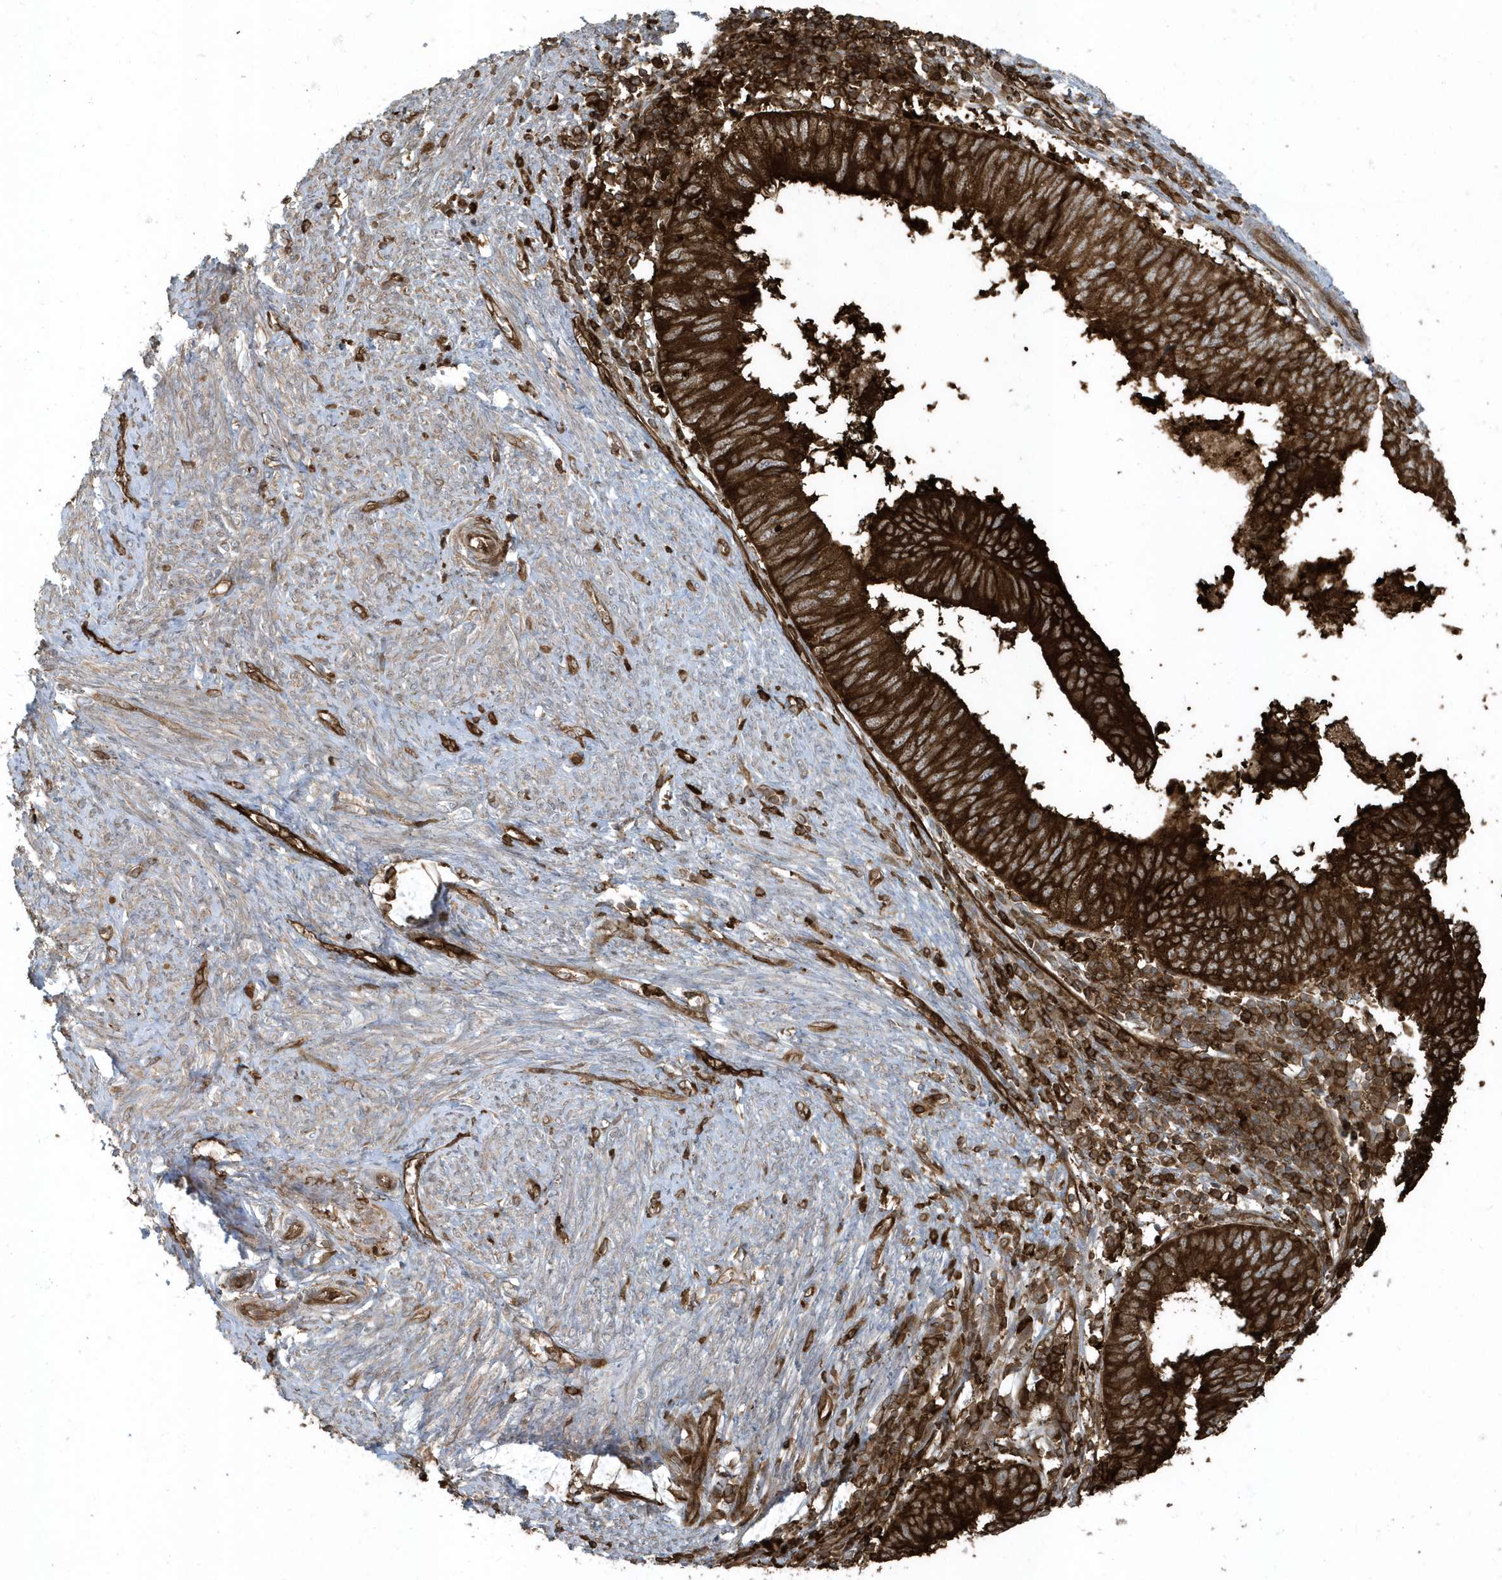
{"staining": {"intensity": "strong", "quantity": ">75%", "location": "cytoplasmic/membranous"}, "tissue": "endometrial cancer", "cell_type": "Tumor cells", "image_type": "cancer", "snomed": [{"axis": "morphology", "description": "Adenocarcinoma, NOS"}, {"axis": "topography", "description": "Uterus"}], "caption": "Immunohistochemistry (IHC) histopathology image of endometrial cancer stained for a protein (brown), which reveals high levels of strong cytoplasmic/membranous expression in about >75% of tumor cells.", "gene": "CLCN6", "patient": {"sex": "female", "age": 77}}